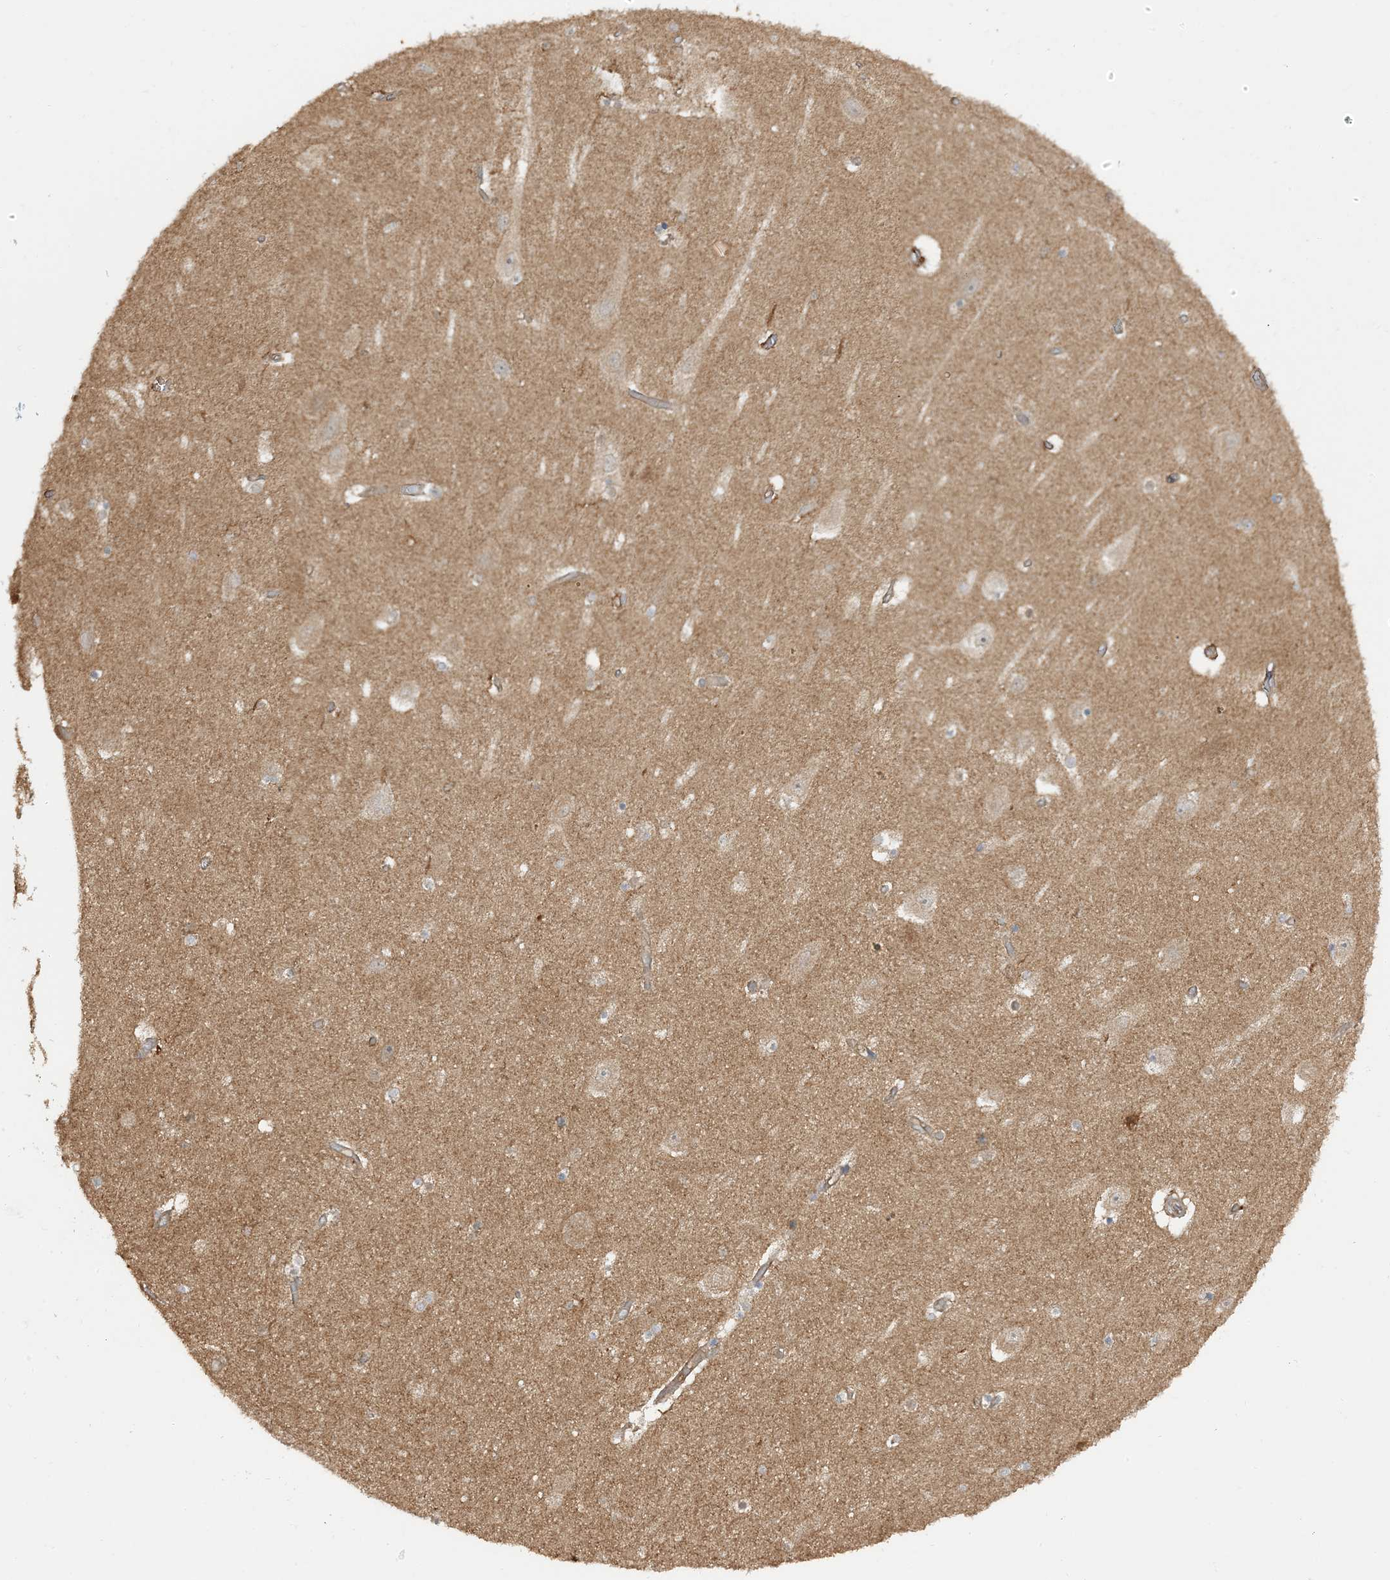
{"staining": {"intensity": "weak", "quantity": "<25%", "location": "cytoplasmic/membranous"}, "tissue": "hippocampus", "cell_type": "Glial cells", "image_type": "normal", "snomed": [{"axis": "morphology", "description": "Normal tissue, NOS"}, {"axis": "topography", "description": "Hippocampus"}], "caption": "DAB immunohistochemical staining of normal human hippocampus exhibits no significant staining in glial cells. The staining is performed using DAB (3,3'-diaminobenzidine) brown chromogen with nuclei counter-stained in using hematoxylin.", "gene": "CAPZB", "patient": {"sex": "female", "age": 54}}